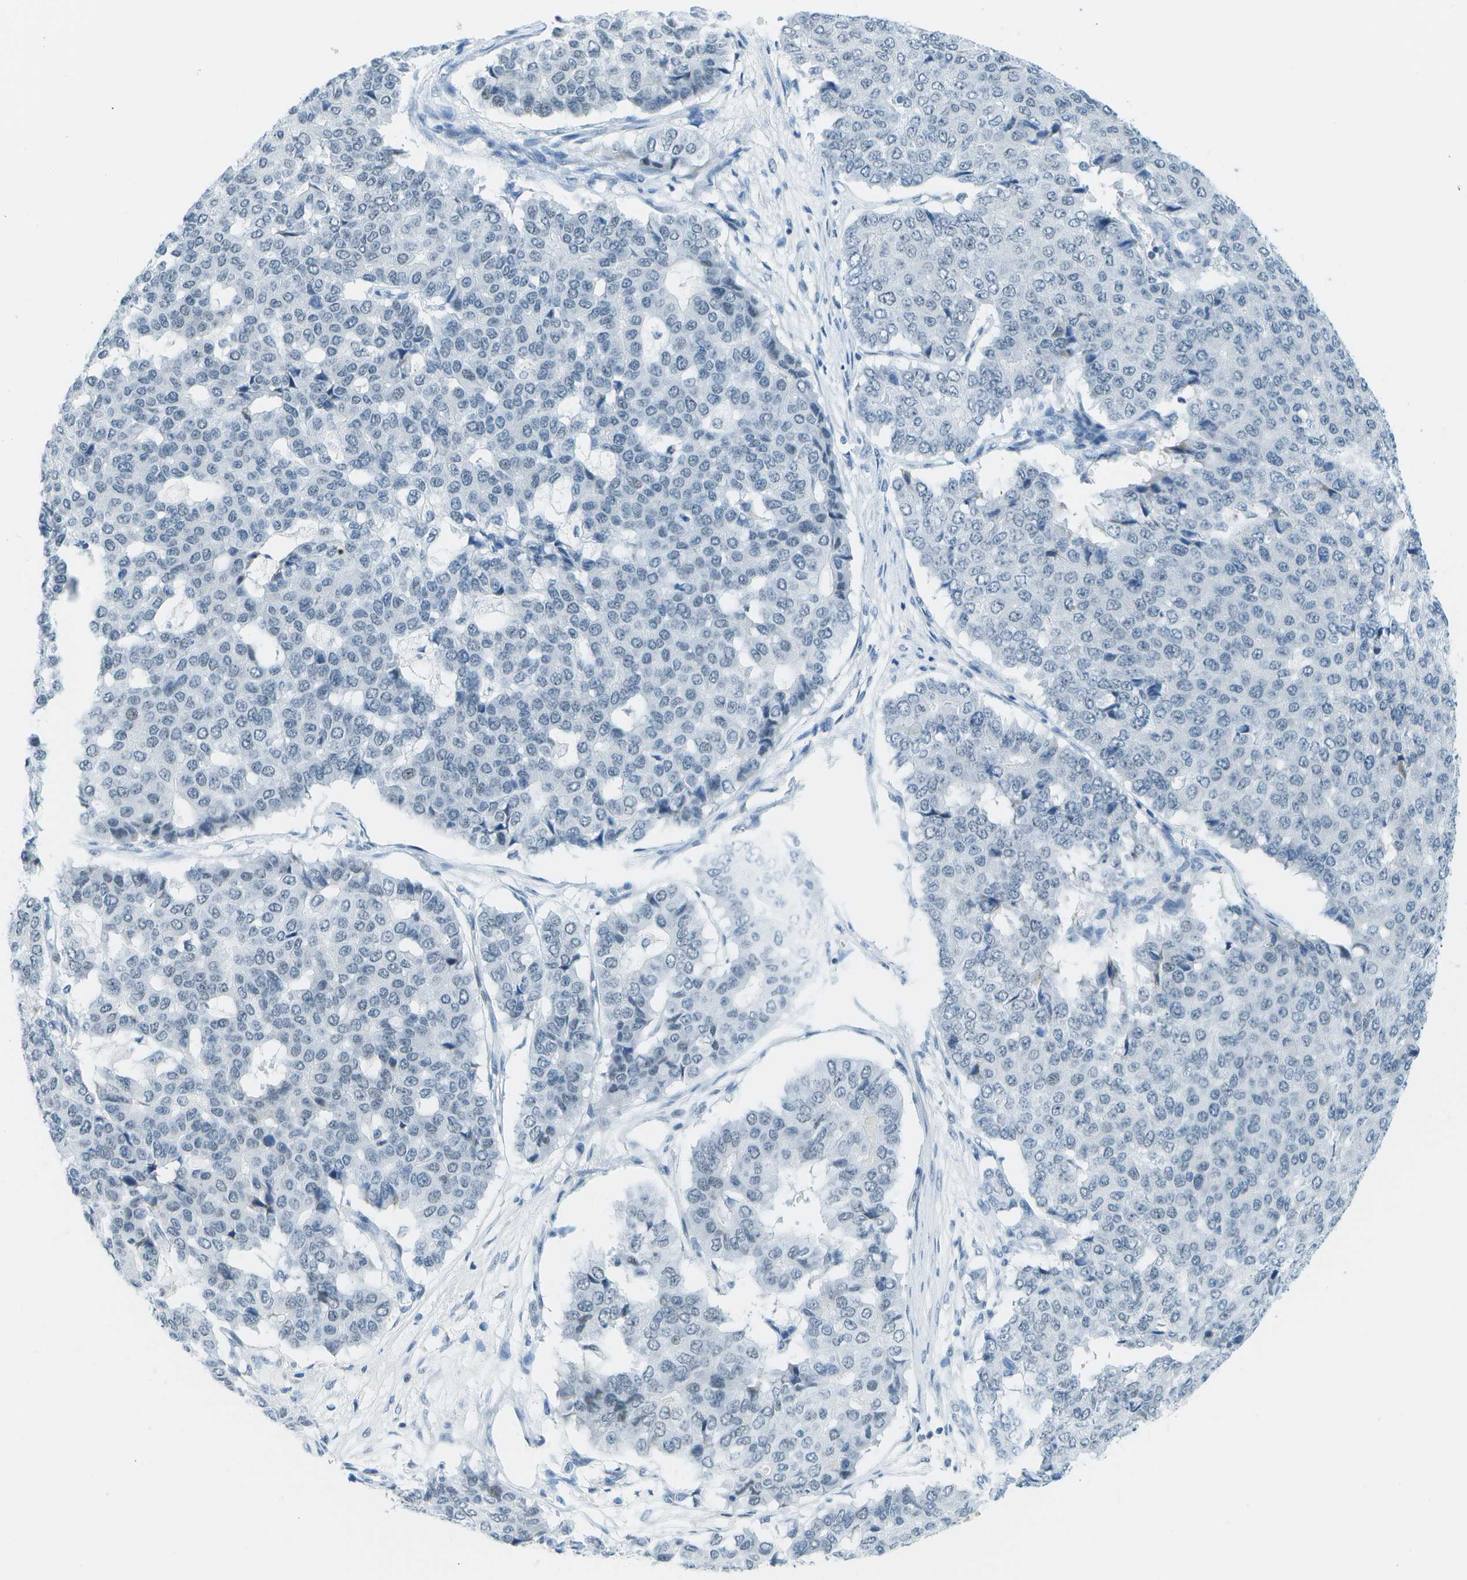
{"staining": {"intensity": "negative", "quantity": "none", "location": "none"}, "tissue": "pancreatic cancer", "cell_type": "Tumor cells", "image_type": "cancer", "snomed": [{"axis": "morphology", "description": "Adenocarcinoma, NOS"}, {"axis": "topography", "description": "Pancreas"}], "caption": "IHC micrograph of human pancreatic cancer (adenocarcinoma) stained for a protein (brown), which demonstrates no expression in tumor cells. (DAB (3,3'-diaminobenzidine) immunohistochemistry (IHC) with hematoxylin counter stain).", "gene": "NEK11", "patient": {"sex": "male", "age": 50}}